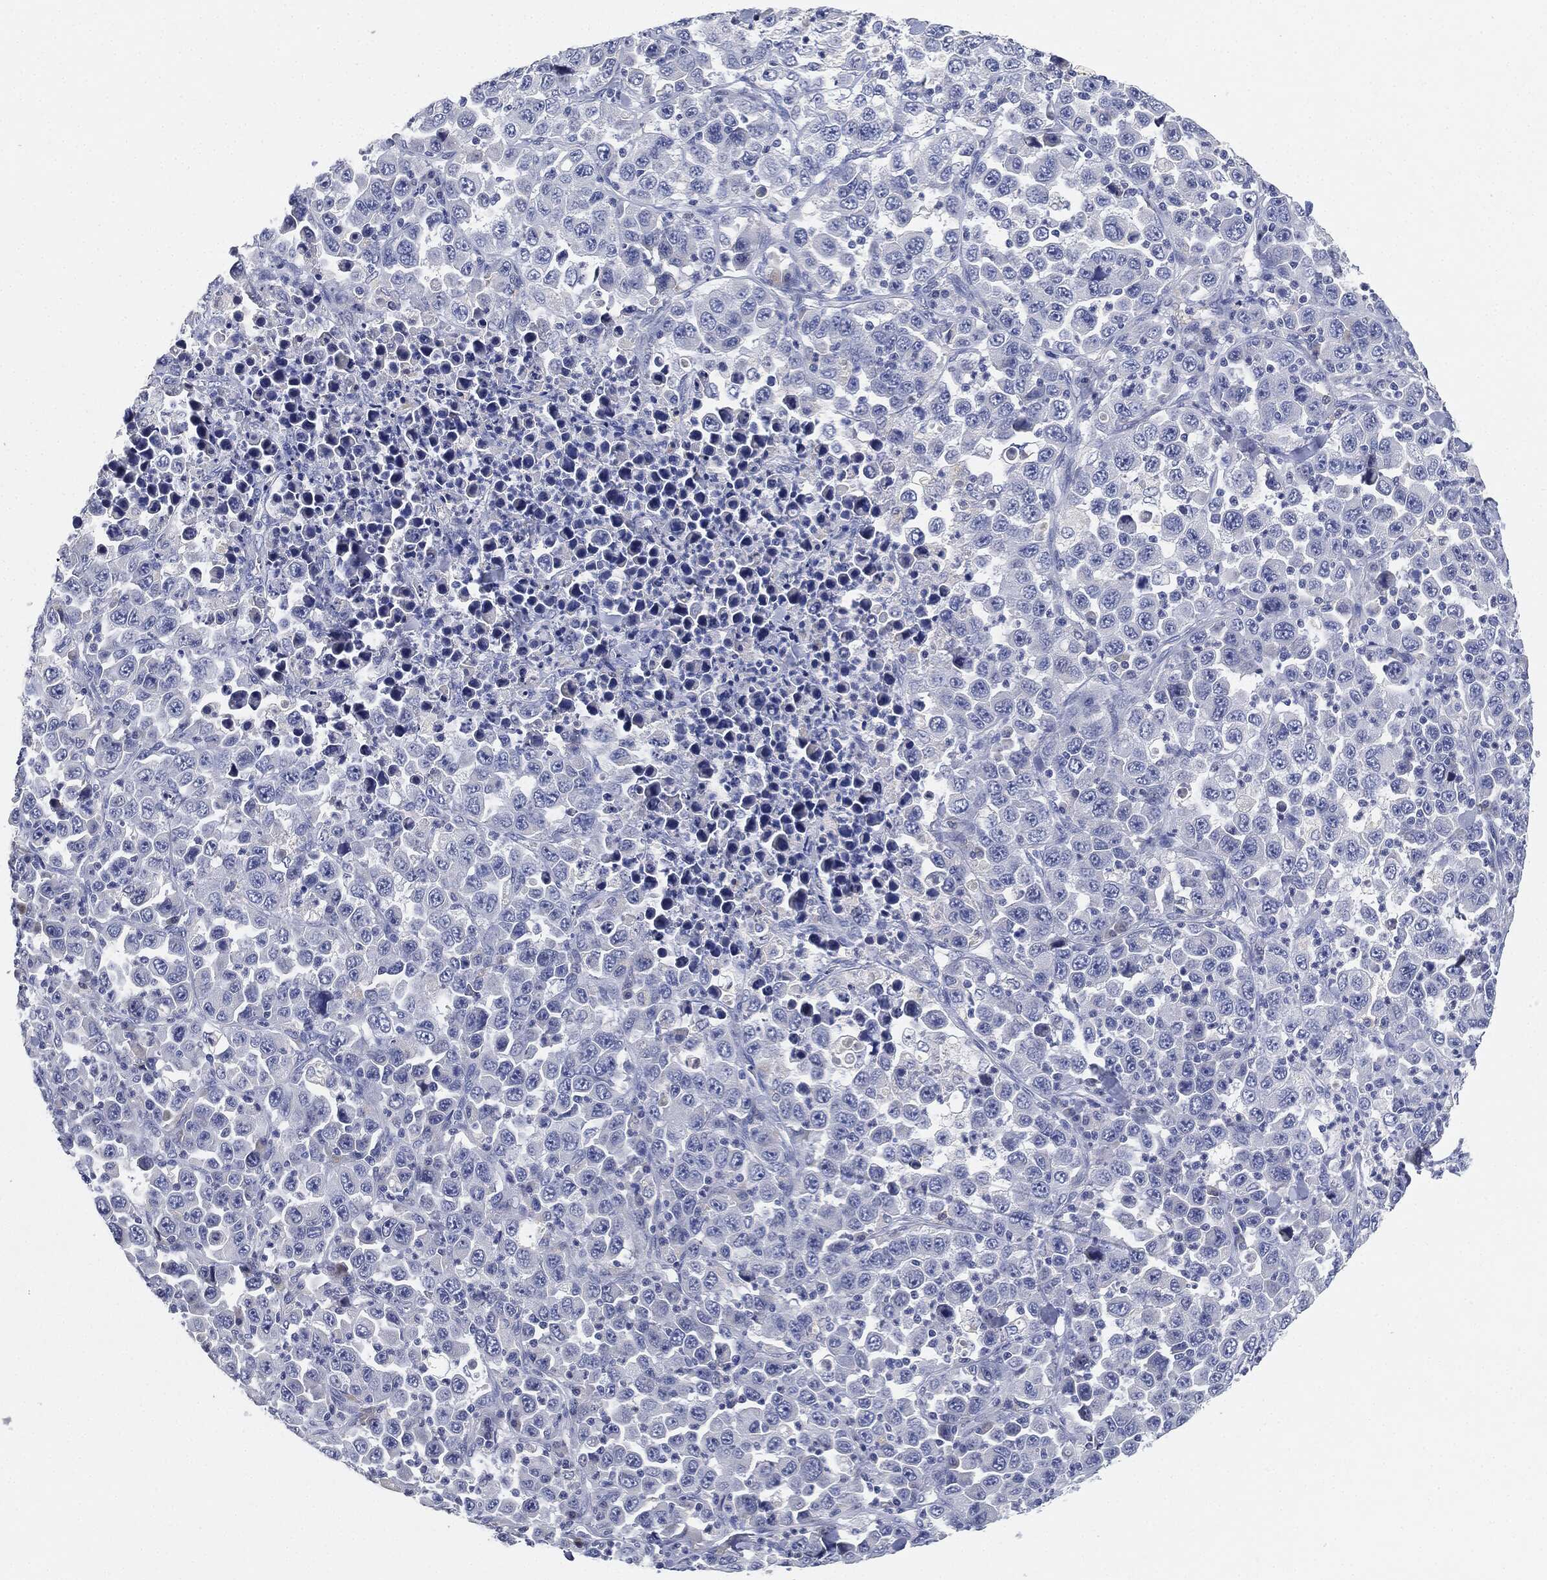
{"staining": {"intensity": "negative", "quantity": "none", "location": "none"}, "tissue": "stomach cancer", "cell_type": "Tumor cells", "image_type": "cancer", "snomed": [{"axis": "morphology", "description": "Normal tissue, NOS"}, {"axis": "morphology", "description": "Adenocarcinoma, NOS"}, {"axis": "topography", "description": "Stomach, upper"}, {"axis": "topography", "description": "Stomach"}], "caption": "Tumor cells show no significant protein staining in stomach adenocarcinoma.", "gene": "NTRK1", "patient": {"sex": "male", "age": 59}}